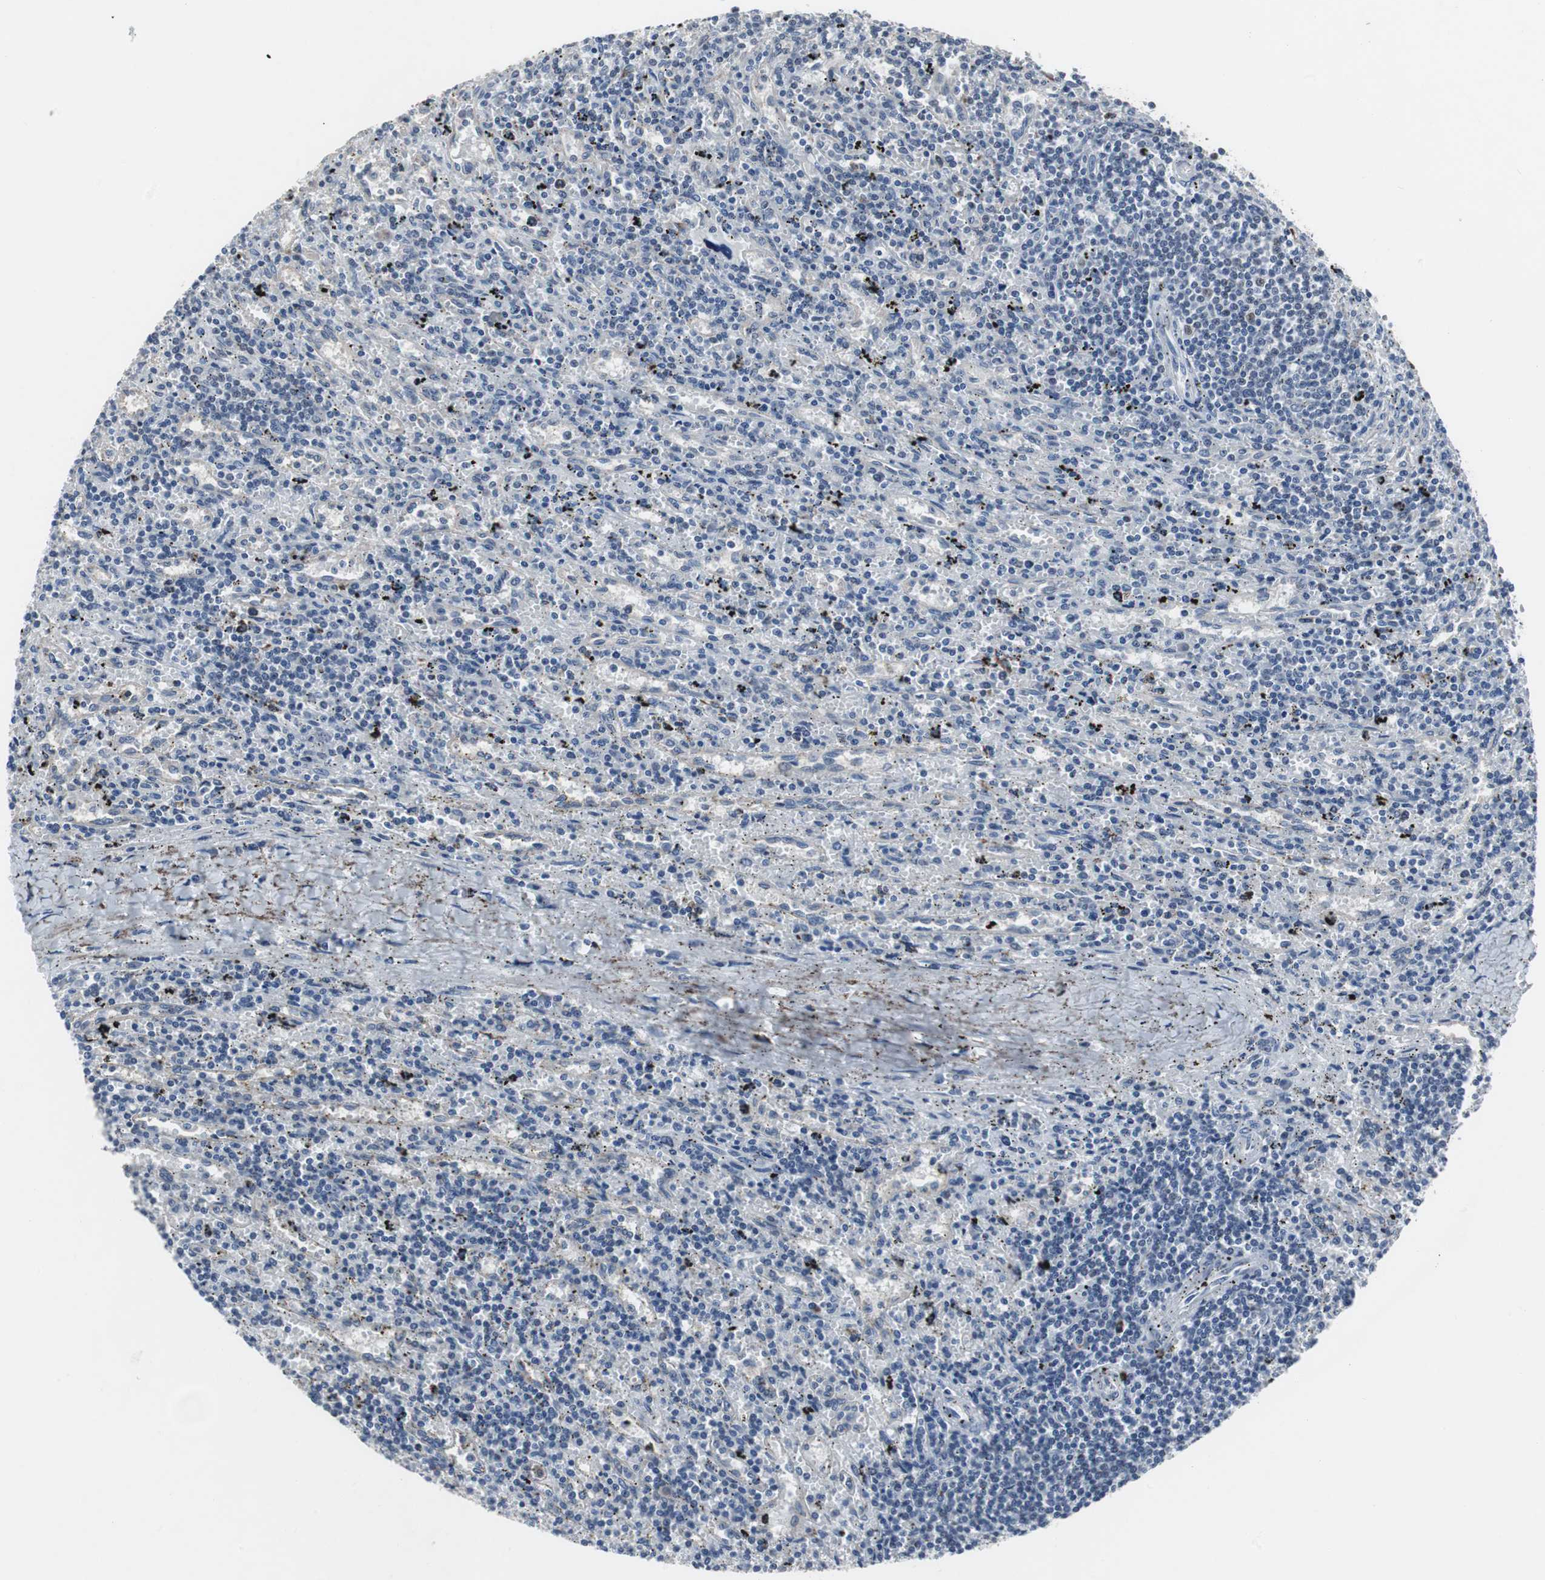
{"staining": {"intensity": "negative", "quantity": "none", "location": "none"}, "tissue": "lymphoma", "cell_type": "Tumor cells", "image_type": "cancer", "snomed": [{"axis": "morphology", "description": "Malignant lymphoma, non-Hodgkin's type, Low grade"}, {"axis": "topography", "description": "Spleen"}], "caption": "This photomicrograph is of malignant lymphoma, non-Hodgkin's type (low-grade) stained with immunohistochemistry to label a protein in brown with the nuclei are counter-stained blue. There is no expression in tumor cells. (DAB IHC, high magnification).", "gene": "FOXP4", "patient": {"sex": "male", "age": 76}}